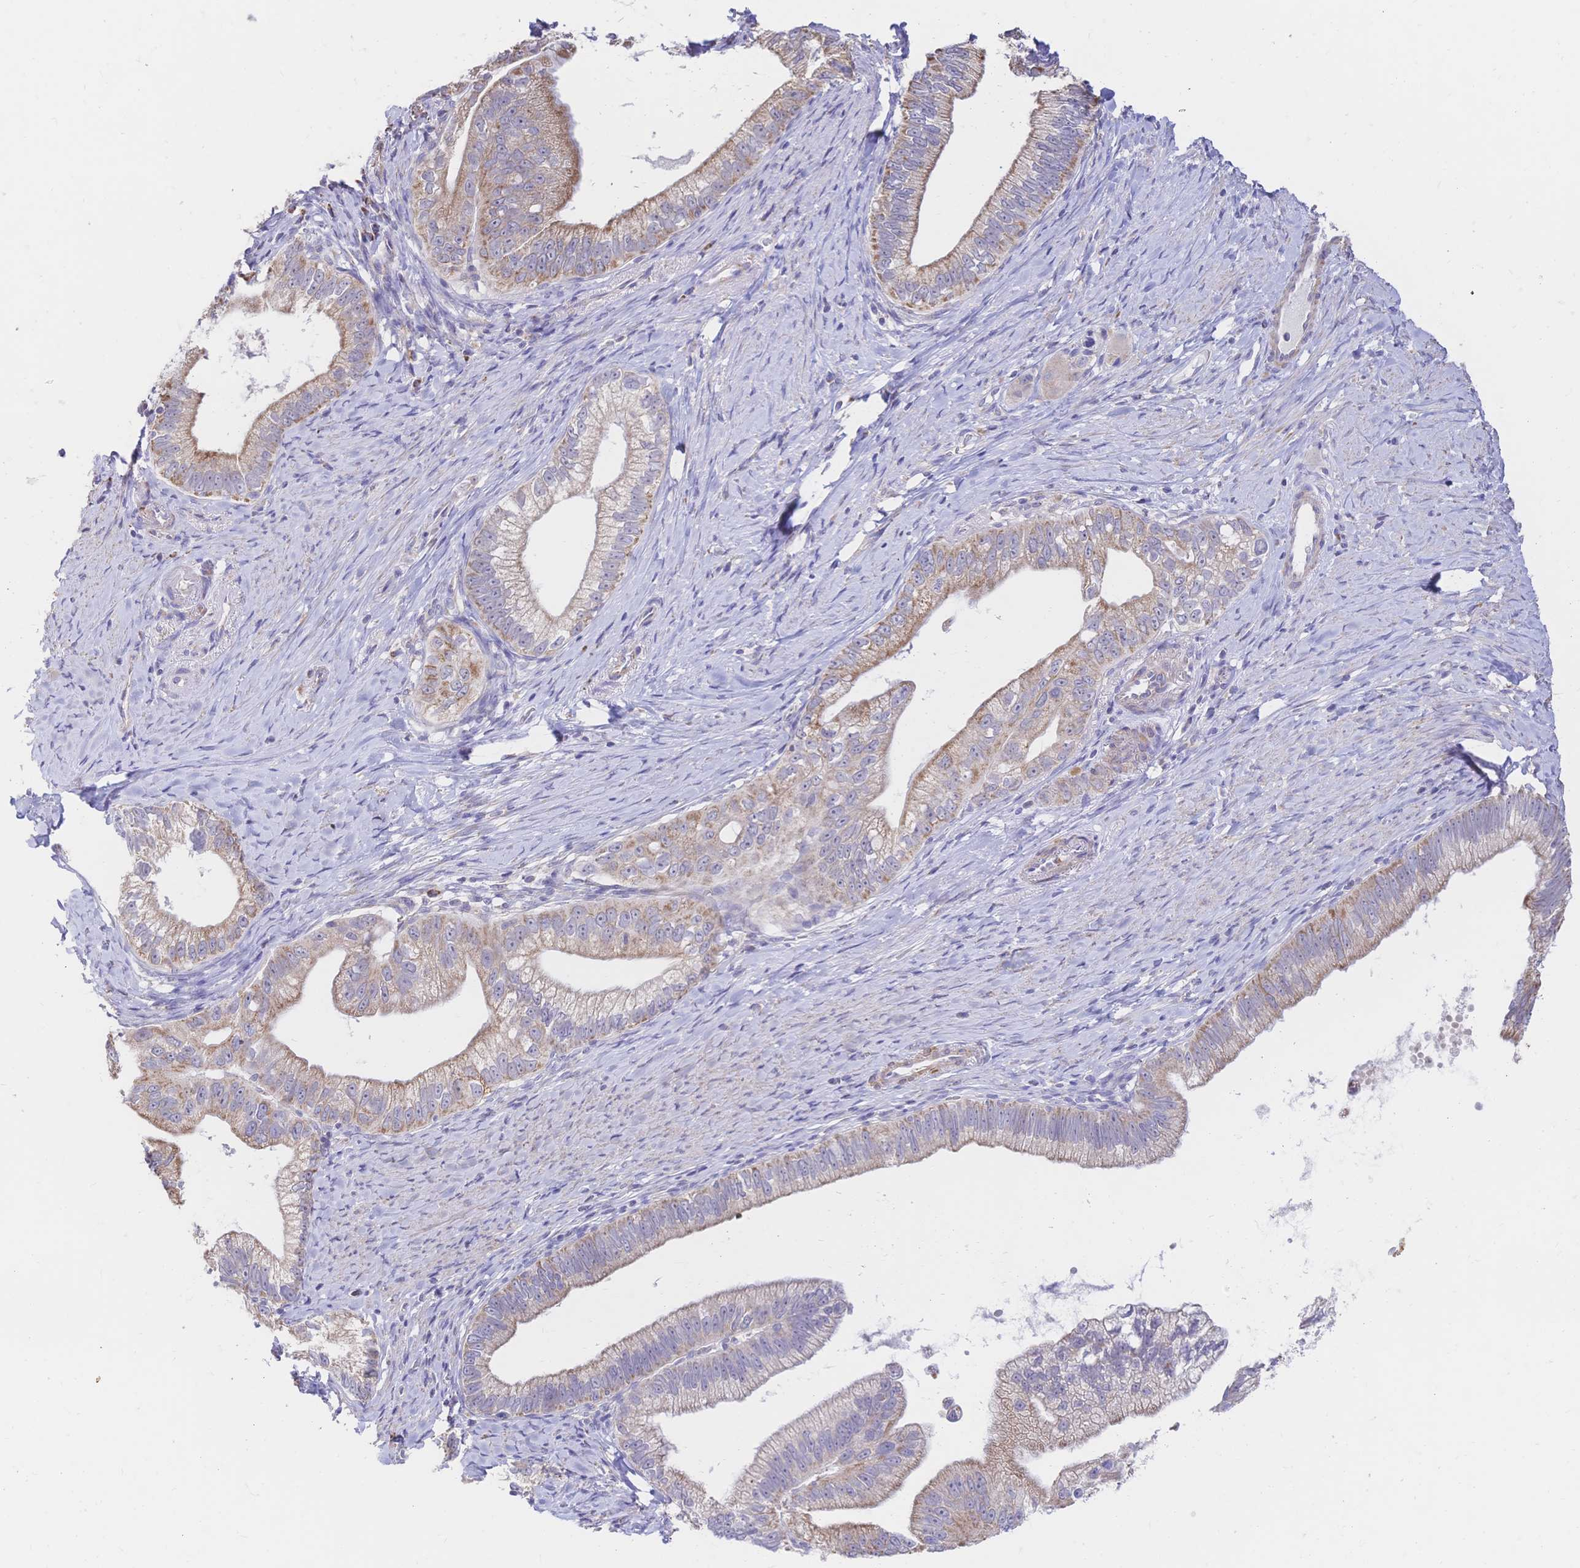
{"staining": {"intensity": "moderate", "quantity": "25%-75%", "location": "cytoplasmic/membranous"}, "tissue": "pancreatic cancer", "cell_type": "Tumor cells", "image_type": "cancer", "snomed": [{"axis": "morphology", "description": "Adenocarcinoma, NOS"}, {"axis": "topography", "description": "Pancreas"}], "caption": "Moderate cytoplasmic/membranous staining is appreciated in approximately 25%-75% of tumor cells in adenocarcinoma (pancreatic).", "gene": "CLEC18B", "patient": {"sex": "male", "age": 70}}